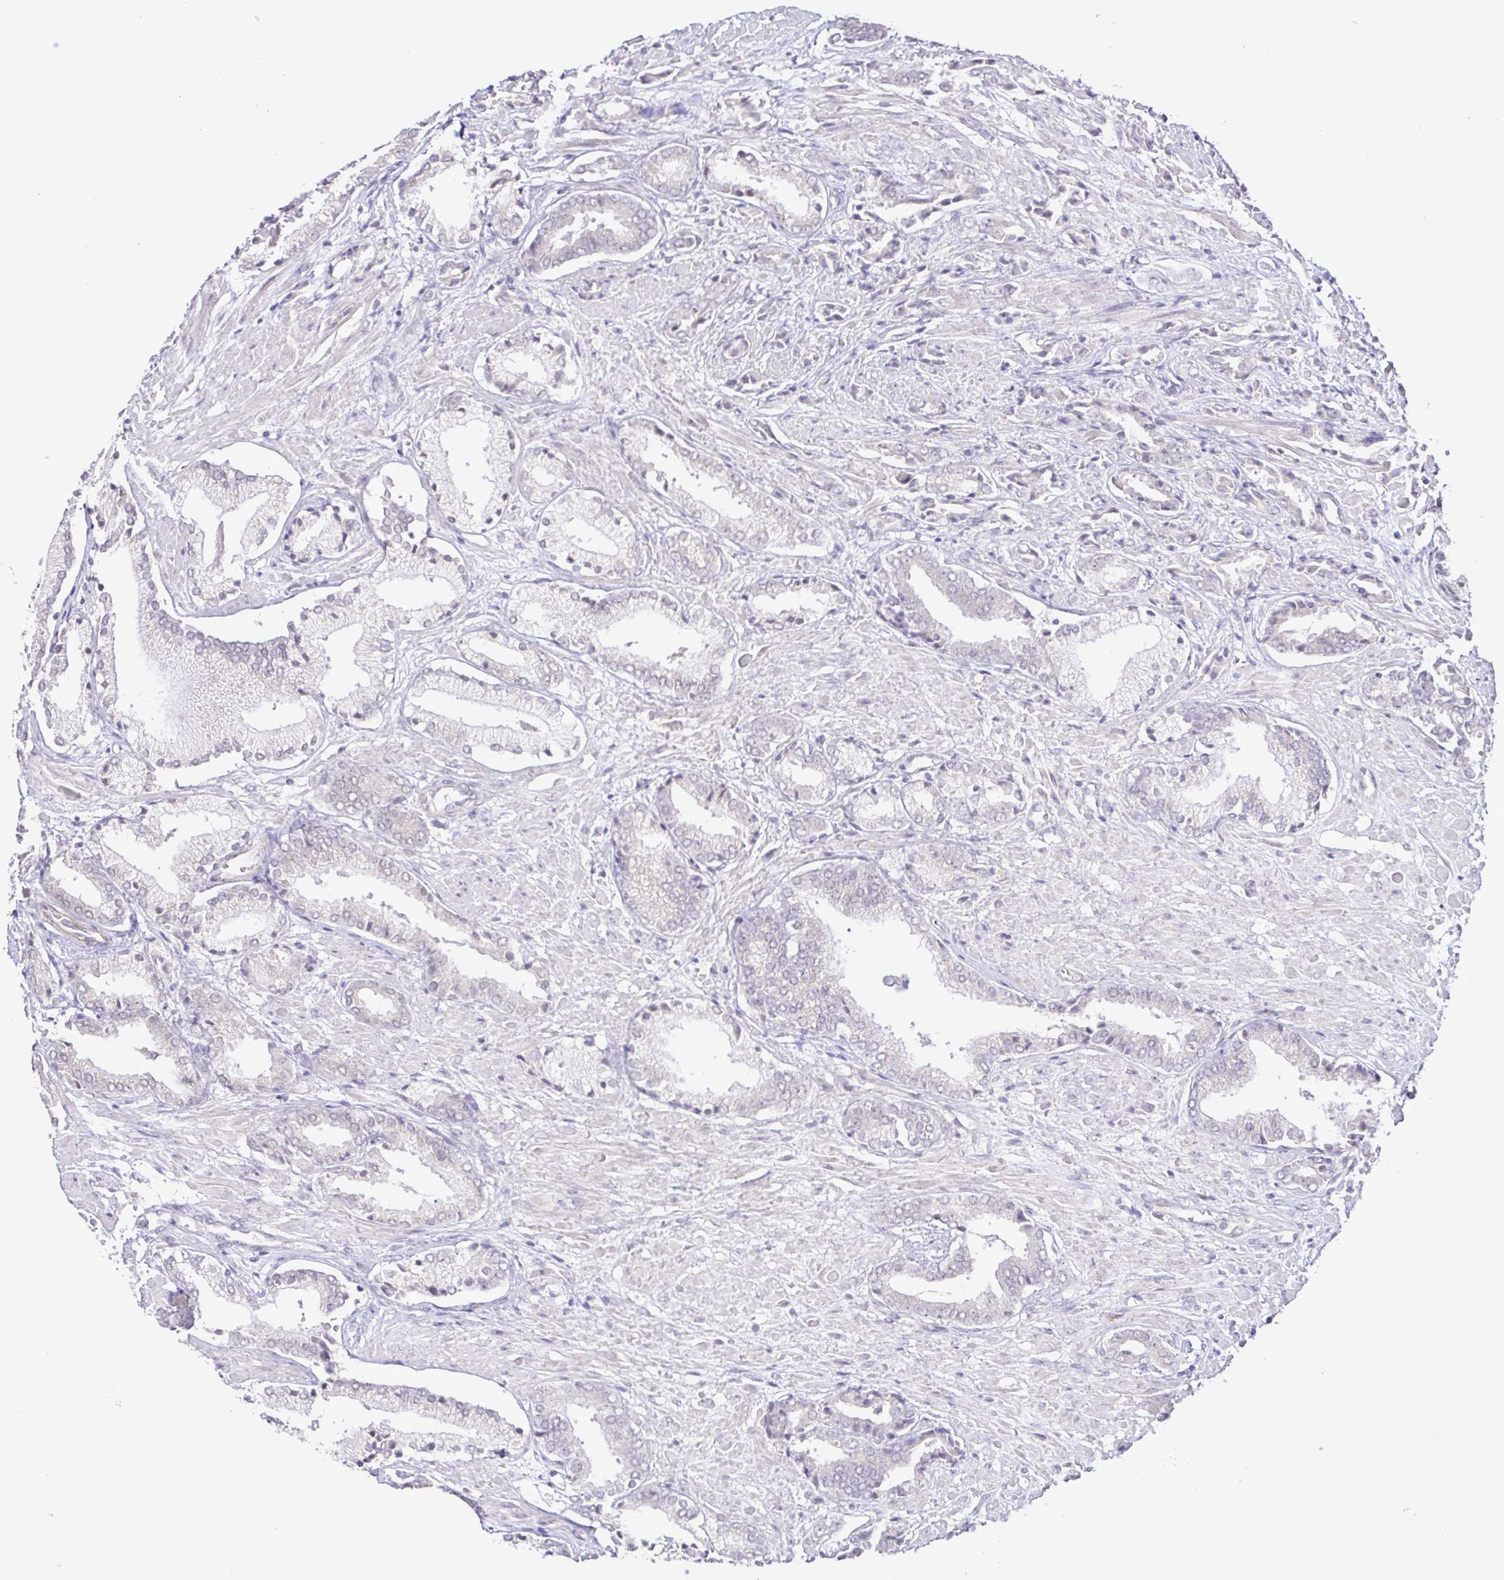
{"staining": {"intensity": "negative", "quantity": "none", "location": "none"}, "tissue": "prostate cancer", "cell_type": "Tumor cells", "image_type": "cancer", "snomed": [{"axis": "morphology", "description": "Adenocarcinoma, High grade"}, {"axis": "topography", "description": "Prostate"}], "caption": "Tumor cells are negative for protein expression in human adenocarcinoma (high-grade) (prostate).", "gene": "IL1RN", "patient": {"sex": "male", "age": 56}}